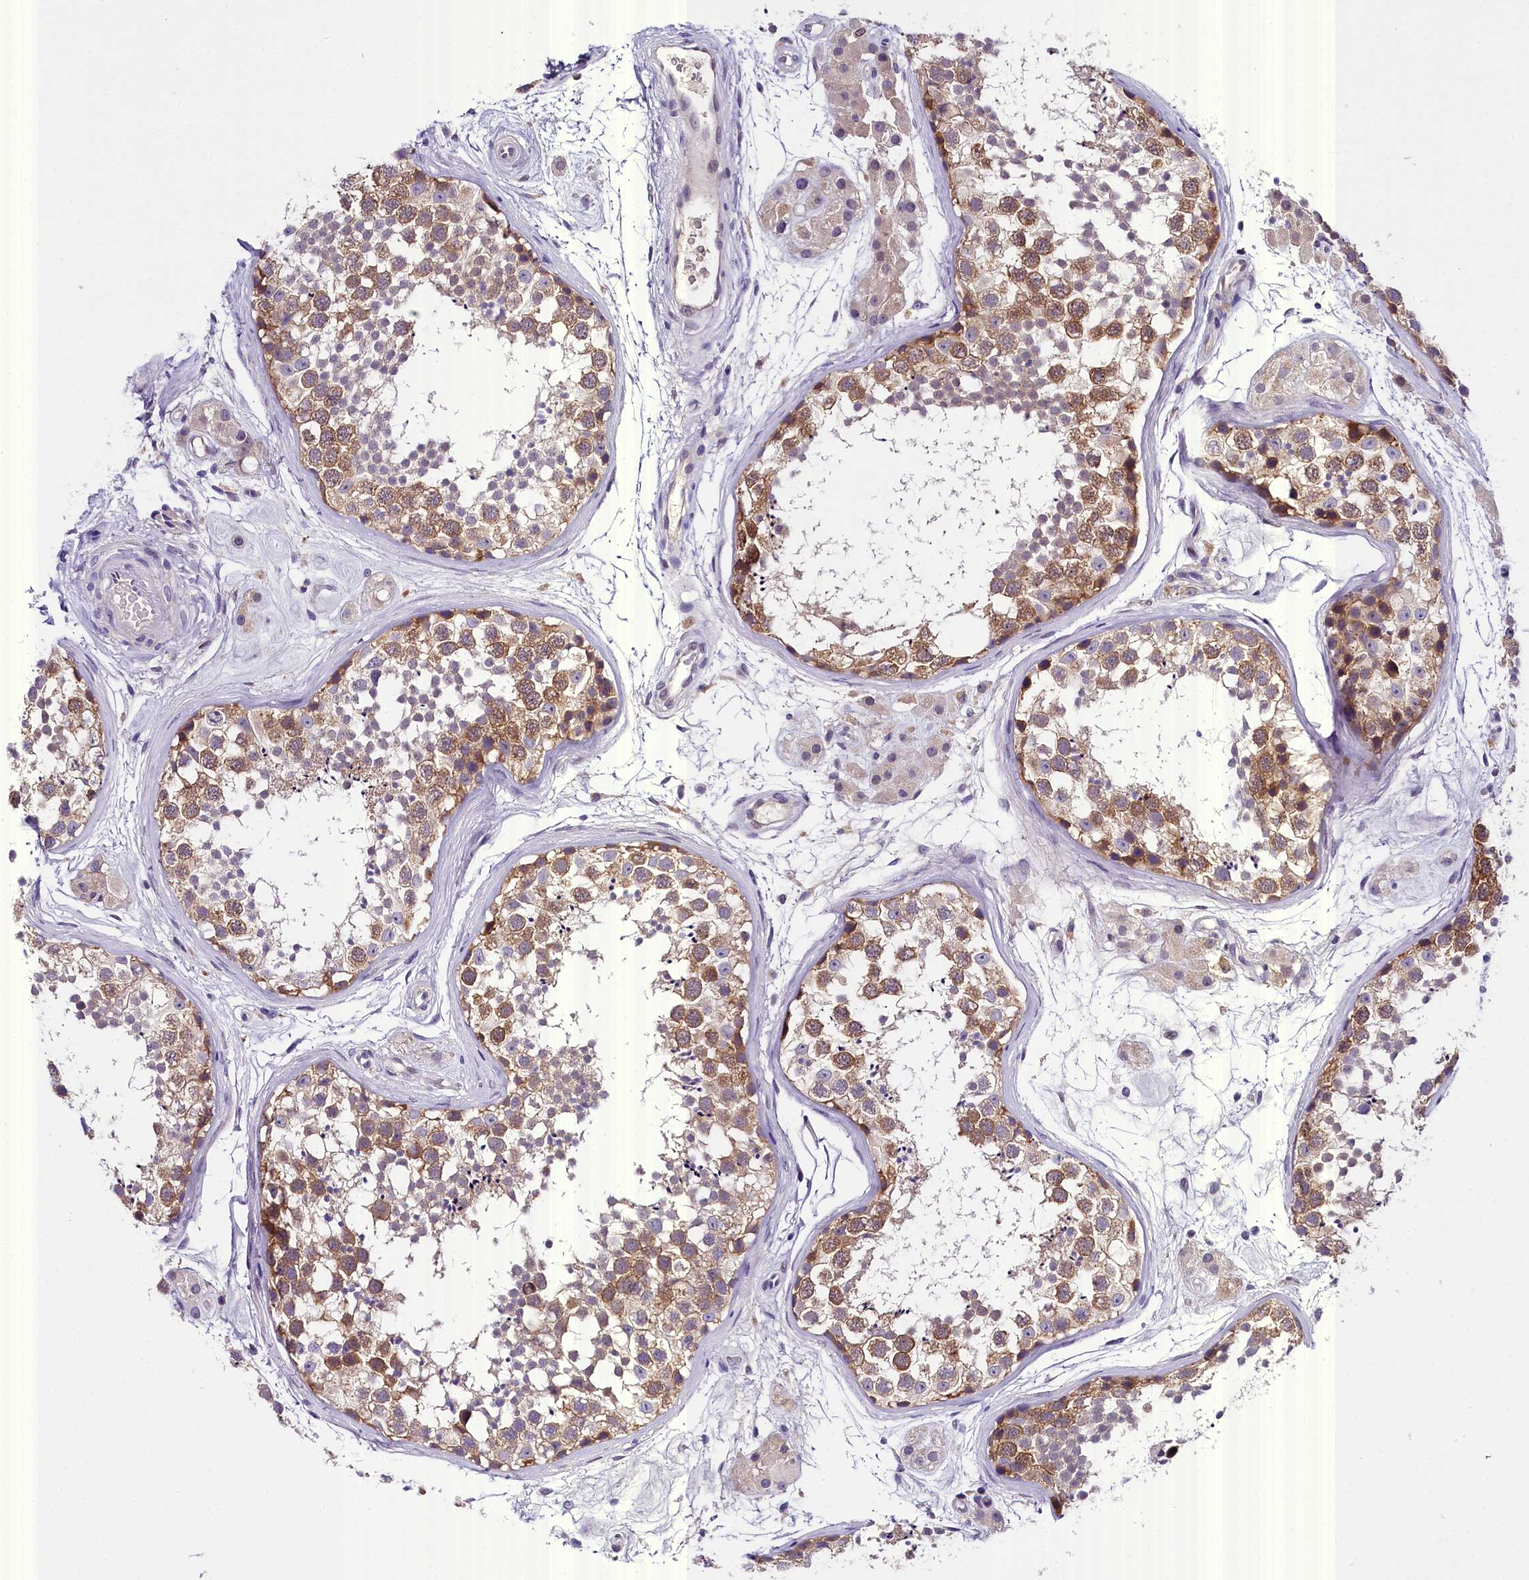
{"staining": {"intensity": "moderate", "quantity": "25%-75%", "location": "cytoplasmic/membranous"}, "tissue": "testis", "cell_type": "Cells in seminiferous ducts", "image_type": "normal", "snomed": [{"axis": "morphology", "description": "Normal tissue, NOS"}, {"axis": "topography", "description": "Testis"}], "caption": "Immunohistochemical staining of normal human testis displays 25%-75% levels of moderate cytoplasmic/membranous protein positivity in about 25%-75% of cells in seminiferous ducts. (brown staining indicates protein expression, while blue staining denotes nuclei).", "gene": "ENKD1", "patient": {"sex": "male", "age": 56}}